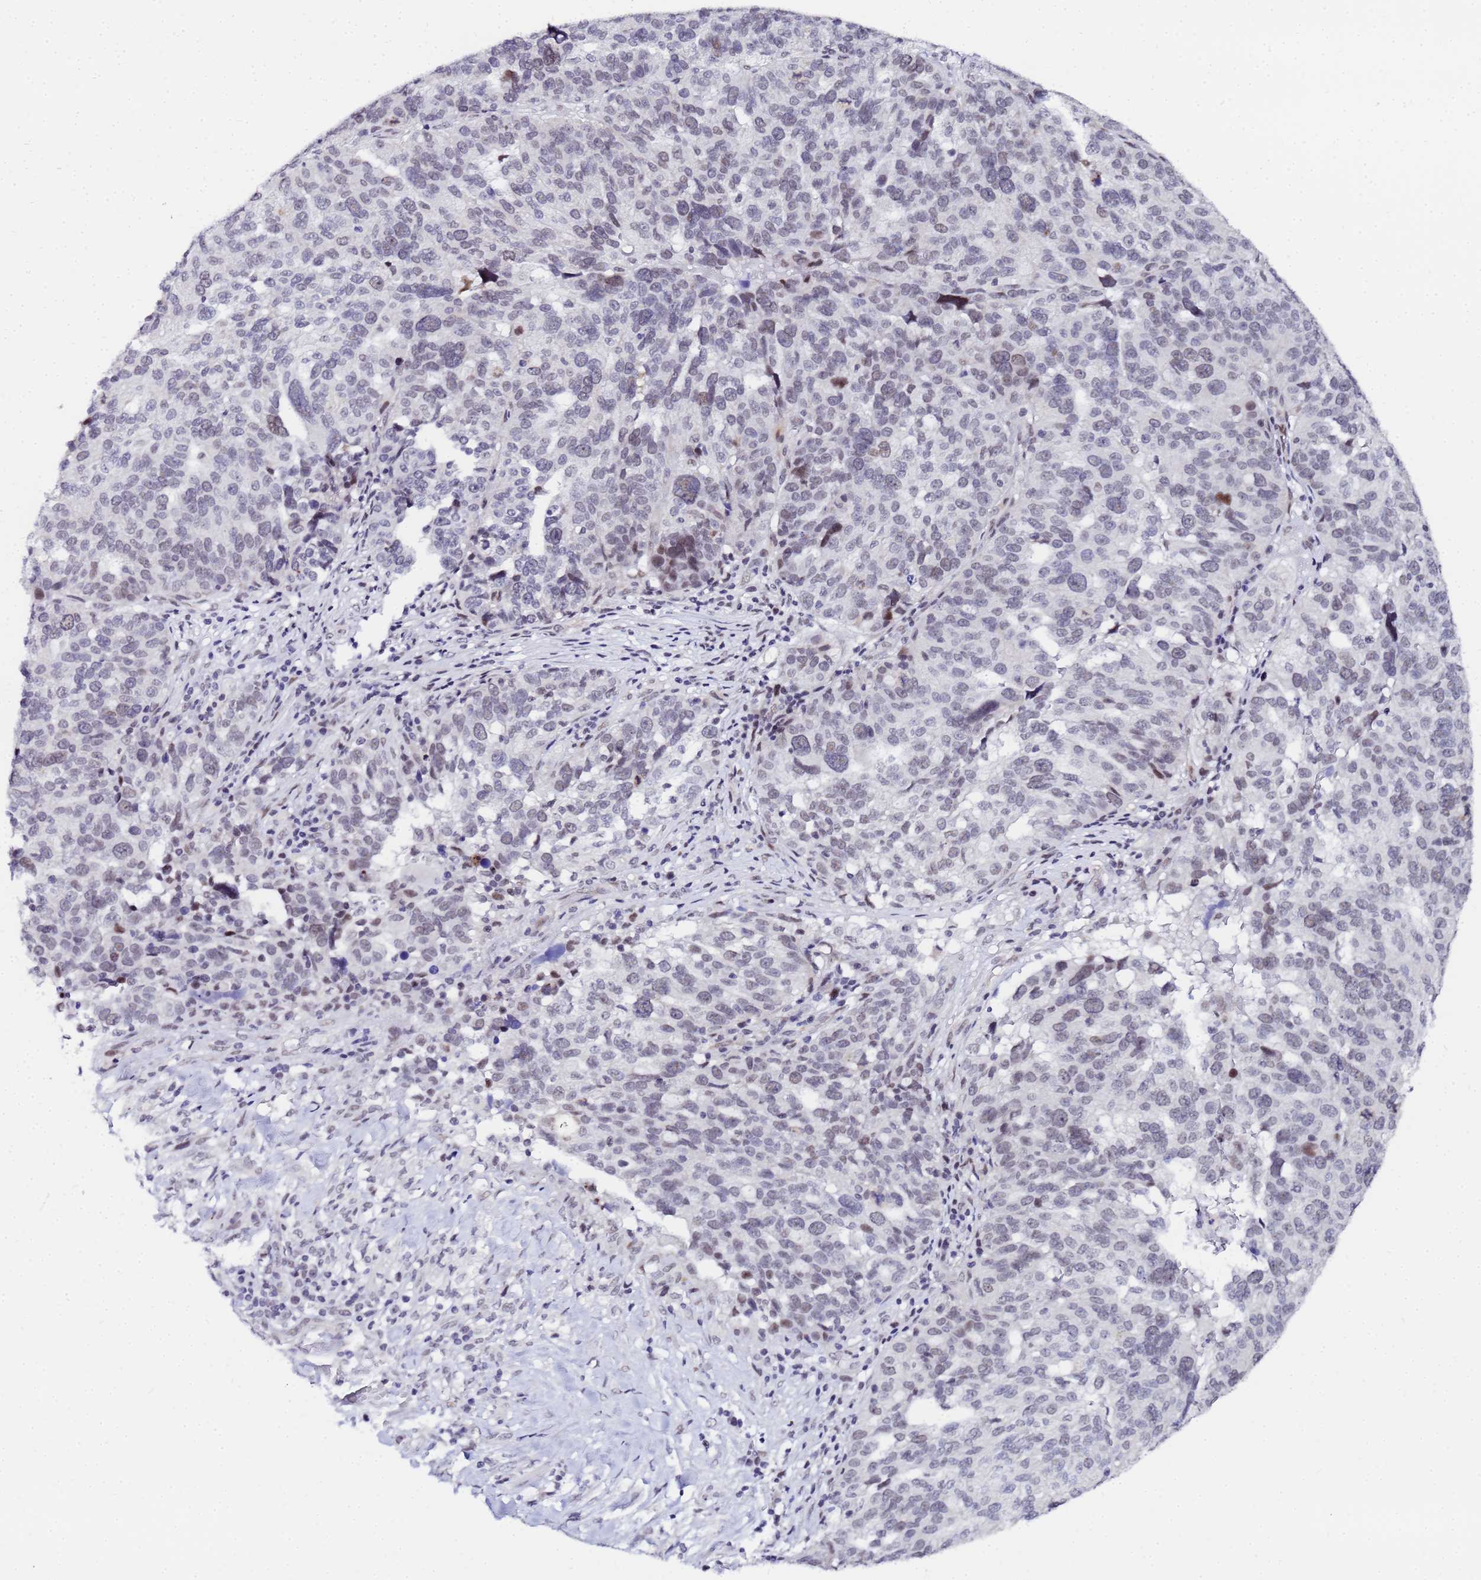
{"staining": {"intensity": "weak", "quantity": "<25%", "location": "nuclear"}, "tissue": "ovarian cancer", "cell_type": "Tumor cells", "image_type": "cancer", "snomed": [{"axis": "morphology", "description": "Cystadenocarcinoma, serous, NOS"}, {"axis": "topography", "description": "Ovary"}], "caption": "A histopathology image of ovarian cancer (serous cystadenocarcinoma) stained for a protein displays no brown staining in tumor cells.", "gene": "CKMT1A", "patient": {"sex": "female", "age": 59}}